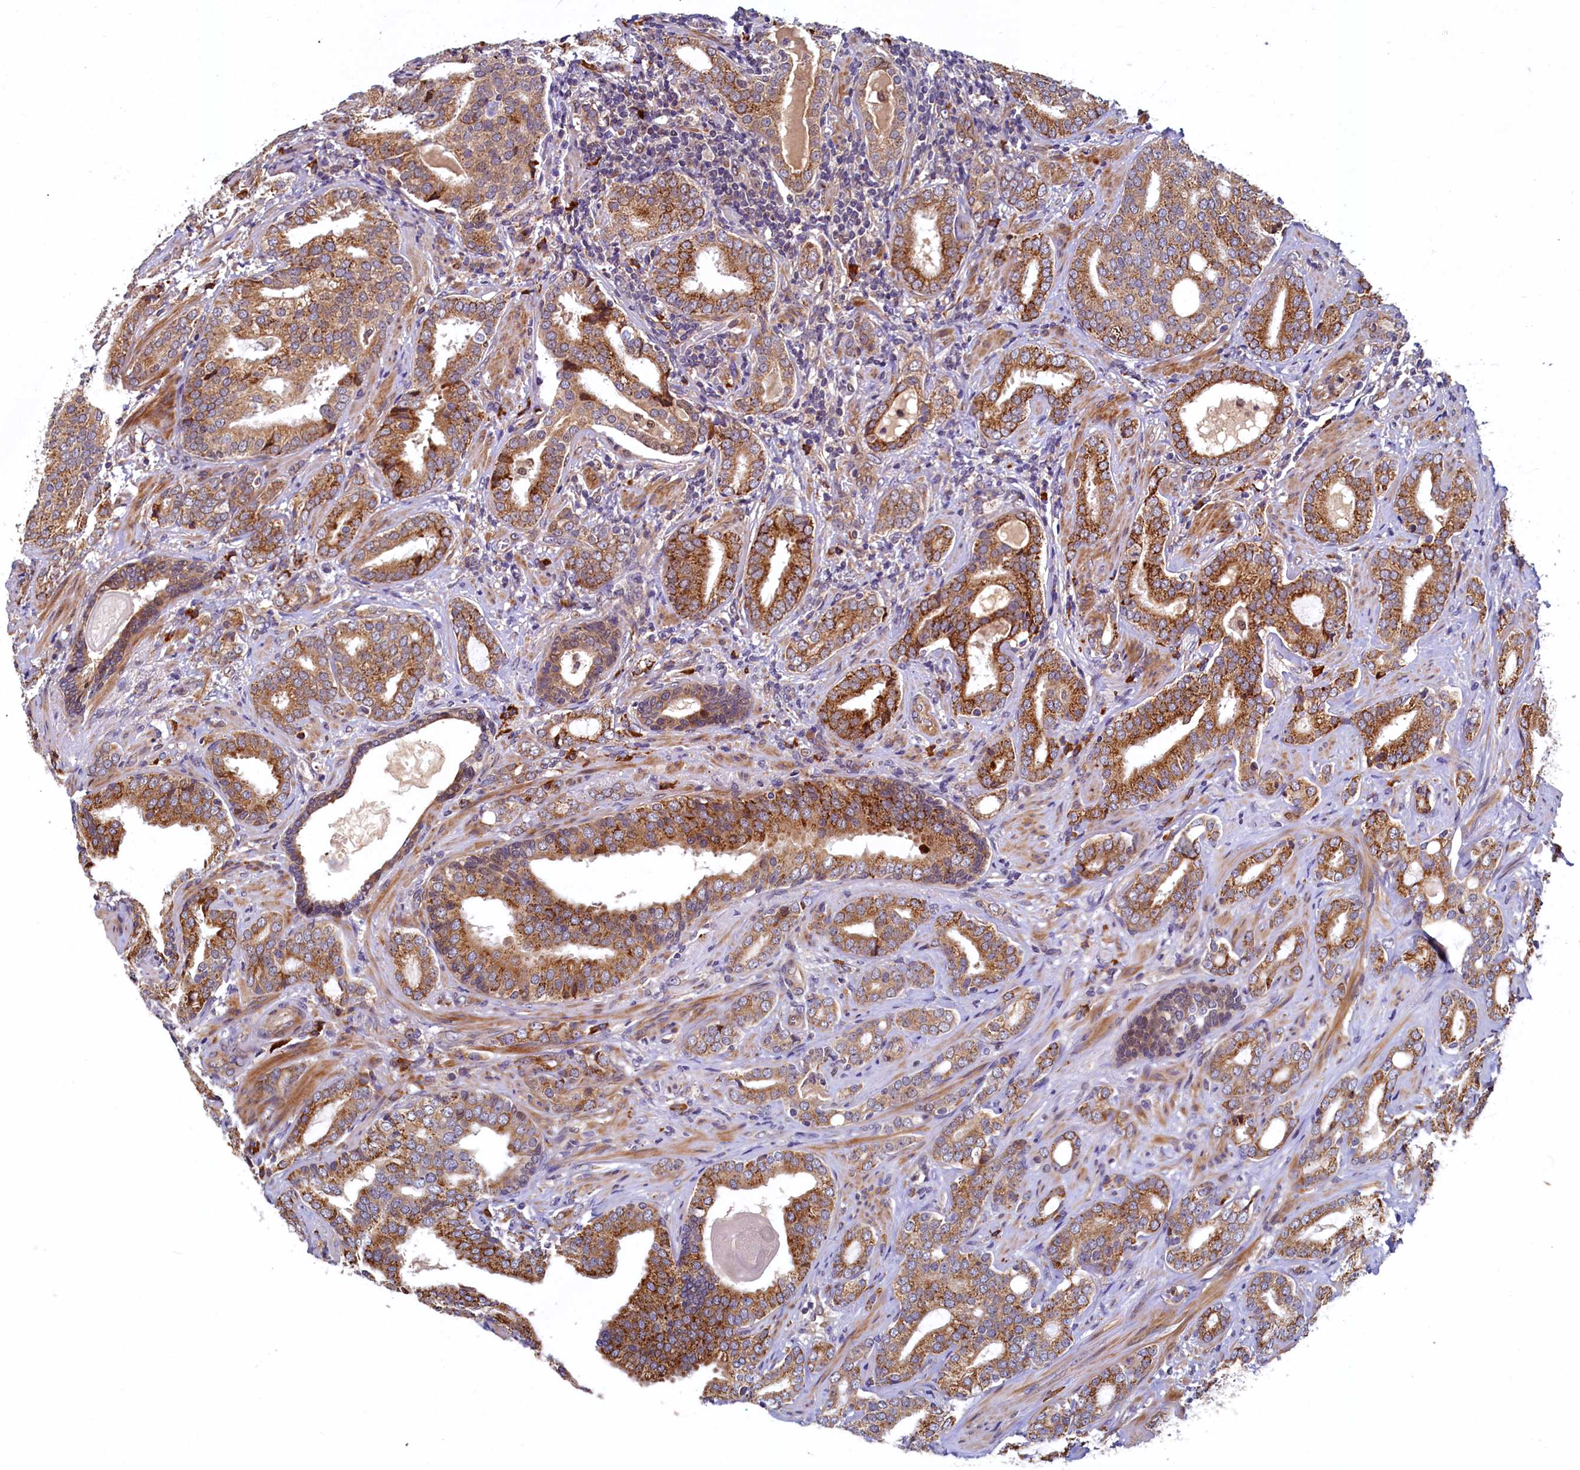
{"staining": {"intensity": "strong", "quantity": ">75%", "location": "cytoplasmic/membranous"}, "tissue": "prostate cancer", "cell_type": "Tumor cells", "image_type": "cancer", "snomed": [{"axis": "morphology", "description": "Adenocarcinoma, High grade"}, {"axis": "topography", "description": "Prostate"}], "caption": "Human prostate adenocarcinoma (high-grade) stained with a protein marker shows strong staining in tumor cells.", "gene": "SLC16A14", "patient": {"sex": "male", "age": 63}}